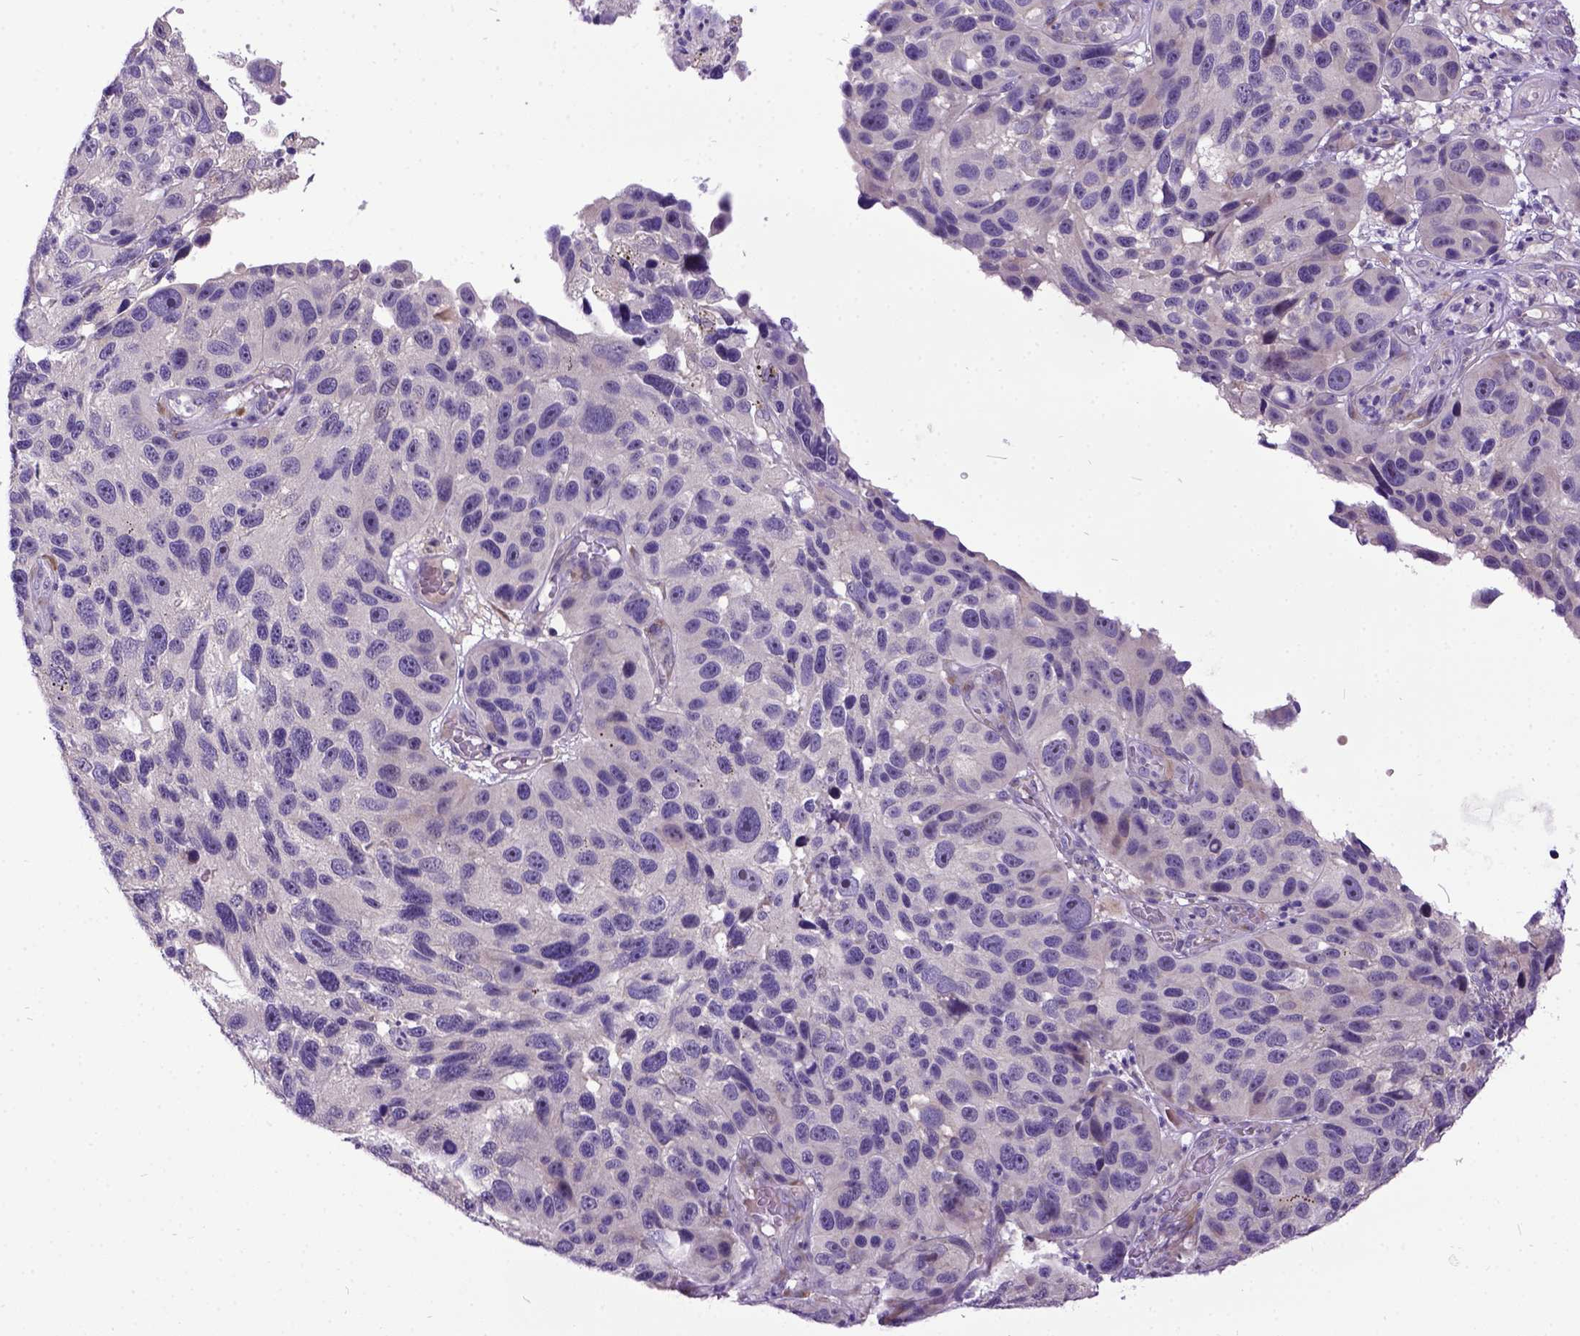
{"staining": {"intensity": "negative", "quantity": "none", "location": "none"}, "tissue": "melanoma", "cell_type": "Tumor cells", "image_type": "cancer", "snomed": [{"axis": "morphology", "description": "Malignant melanoma, NOS"}, {"axis": "topography", "description": "Skin"}], "caption": "A high-resolution micrograph shows IHC staining of melanoma, which demonstrates no significant positivity in tumor cells.", "gene": "NEK5", "patient": {"sex": "male", "age": 53}}